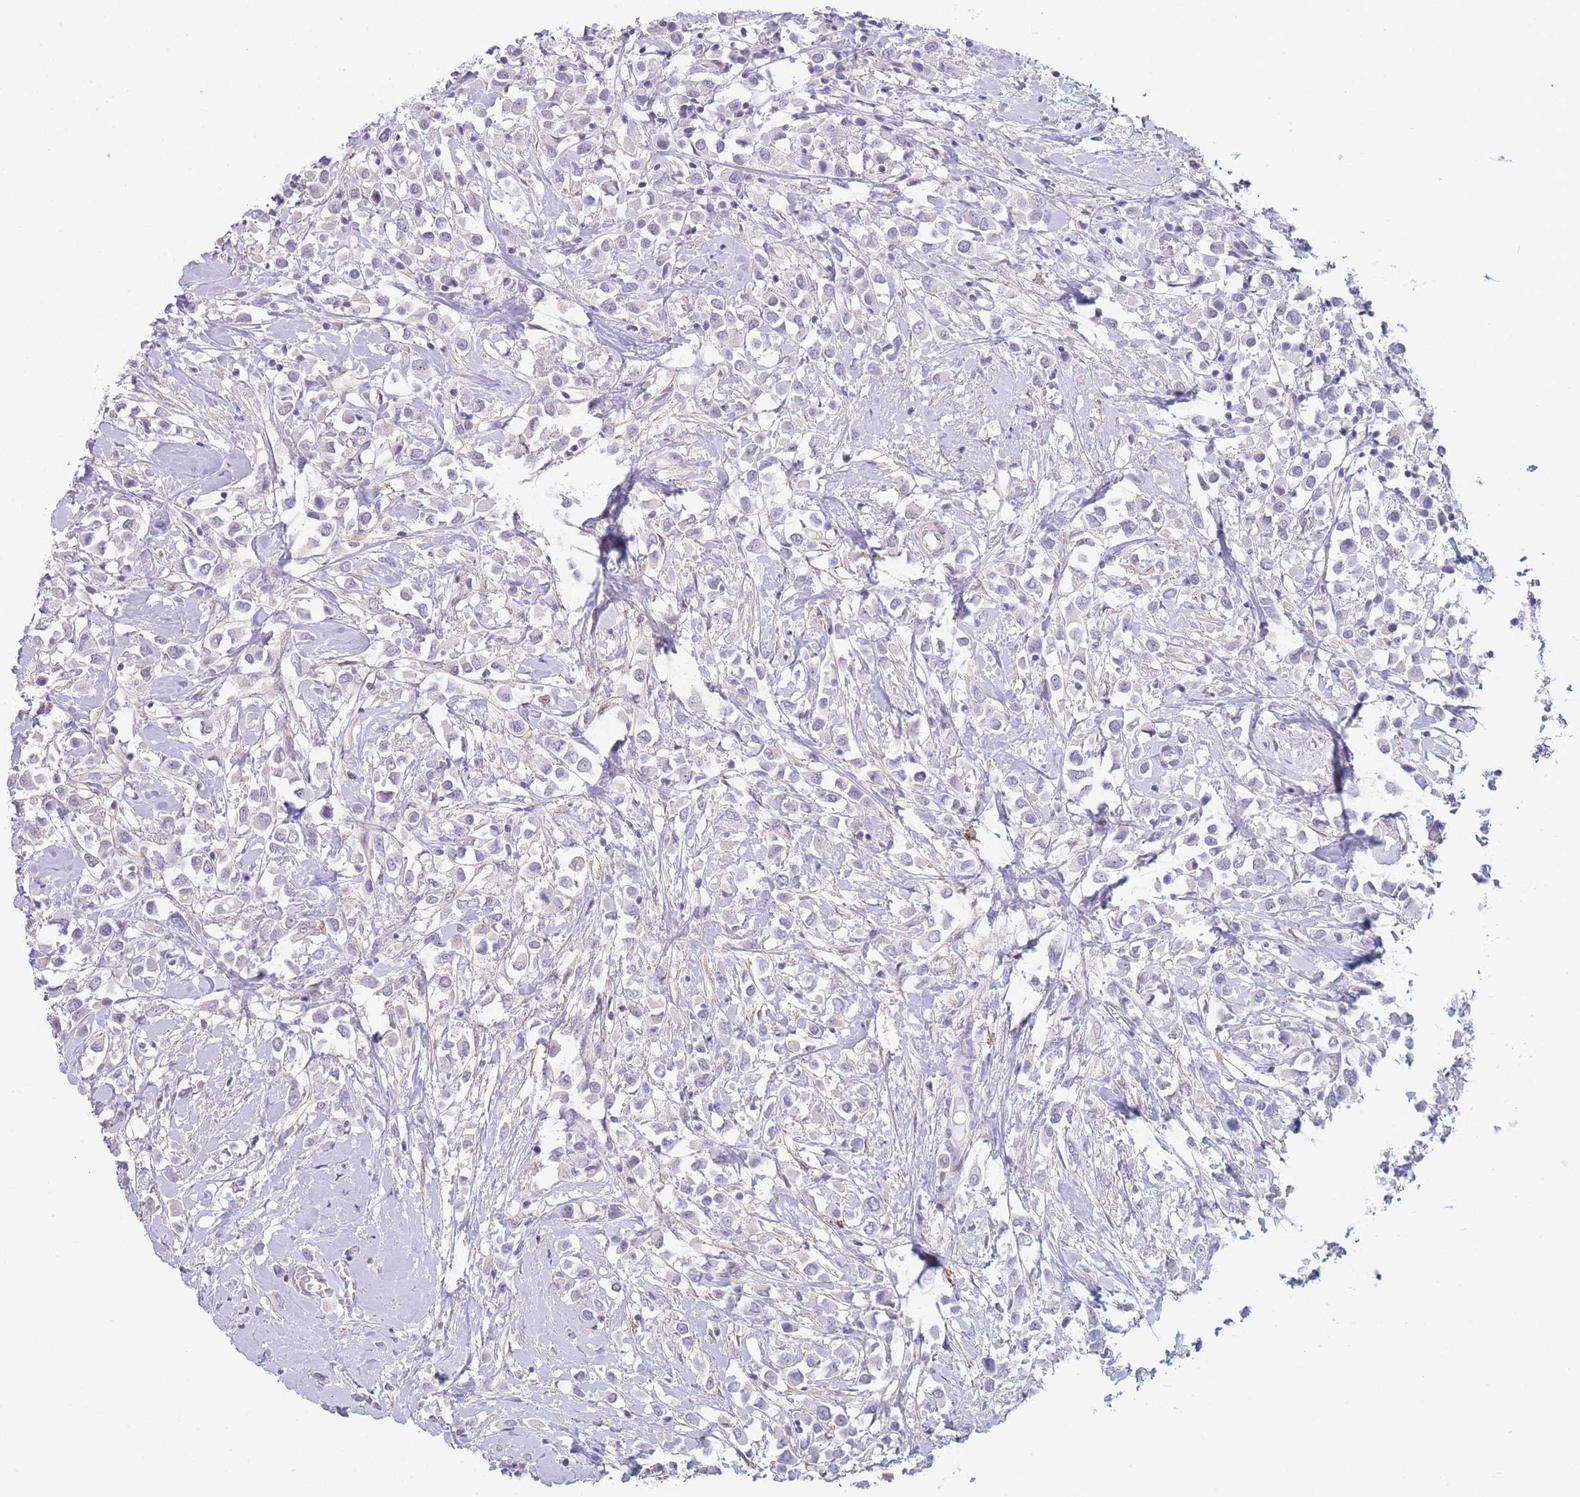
{"staining": {"intensity": "negative", "quantity": "none", "location": "none"}, "tissue": "breast cancer", "cell_type": "Tumor cells", "image_type": "cancer", "snomed": [{"axis": "morphology", "description": "Duct carcinoma"}, {"axis": "topography", "description": "Breast"}], "caption": "Immunohistochemical staining of human intraductal carcinoma (breast) demonstrates no significant expression in tumor cells. (Stains: DAB IHC with hematoxylin counter stain, Microscopy: brightfield microscopy at high magnification).", "gene": "ASAP3", "patient": {"sex": "female", "age": 61}}